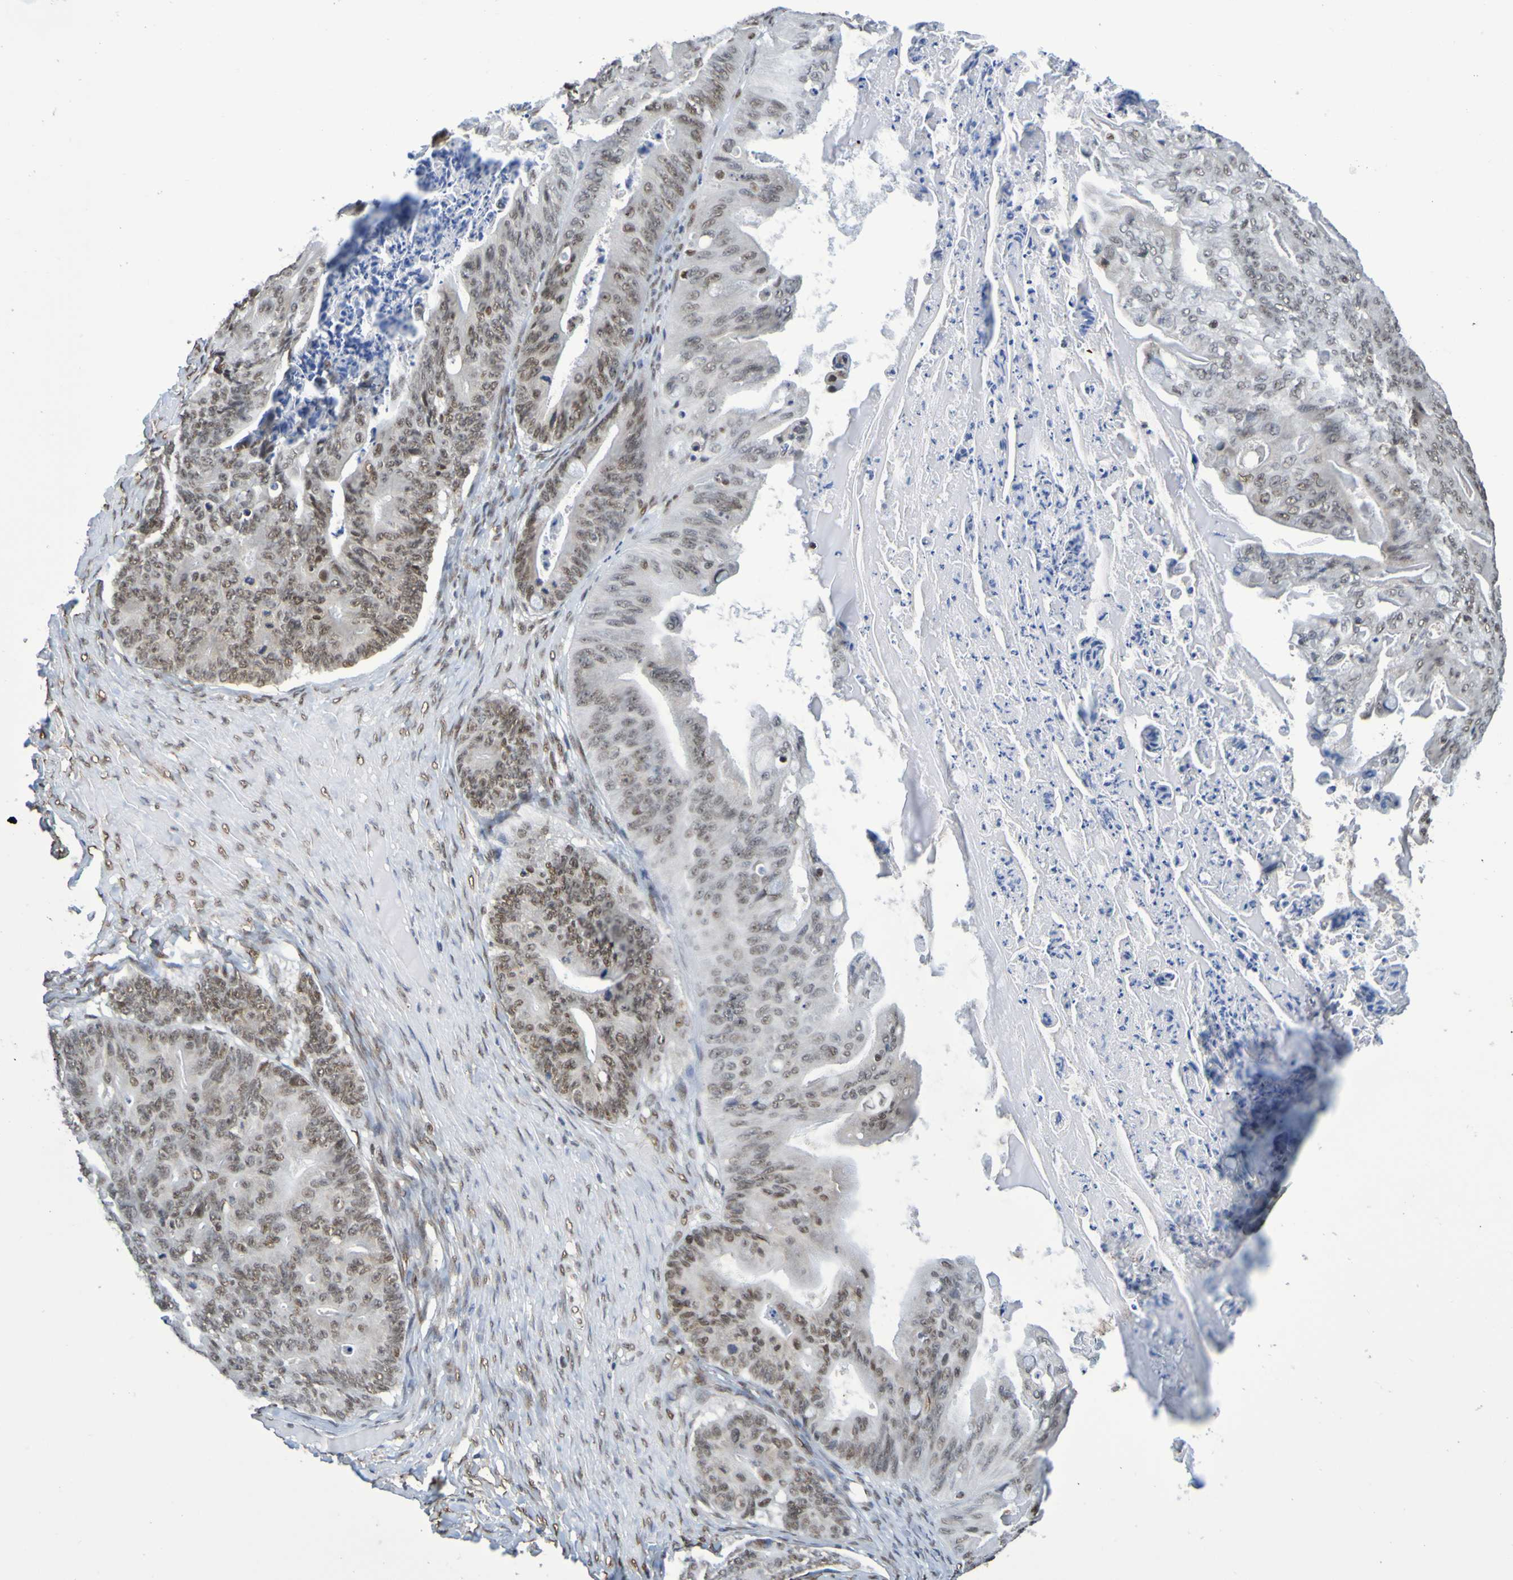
{"staining": {"intensity": "moderate", "quantity": ">75%", "location": "nuclear"}, "tissue": "ovarian cancer", "cell_type": "Tumor cells", "image_type": "cancer", "snomed": [{"axis": "morphology", "description": "Cystadenocarcinoma, mucinous, NOS"}, {"axis": "topography", "description": "Ovary"}], "caption": "DAB (3,3'-diaminobenzidine) immunohistochemical staining of ovarian cancer demonstrates moderate nuclear protein staining in approximately >75% of tumor cells.", "gene": "HDAC2", "patient": {"sex": "female", "age": 37}}